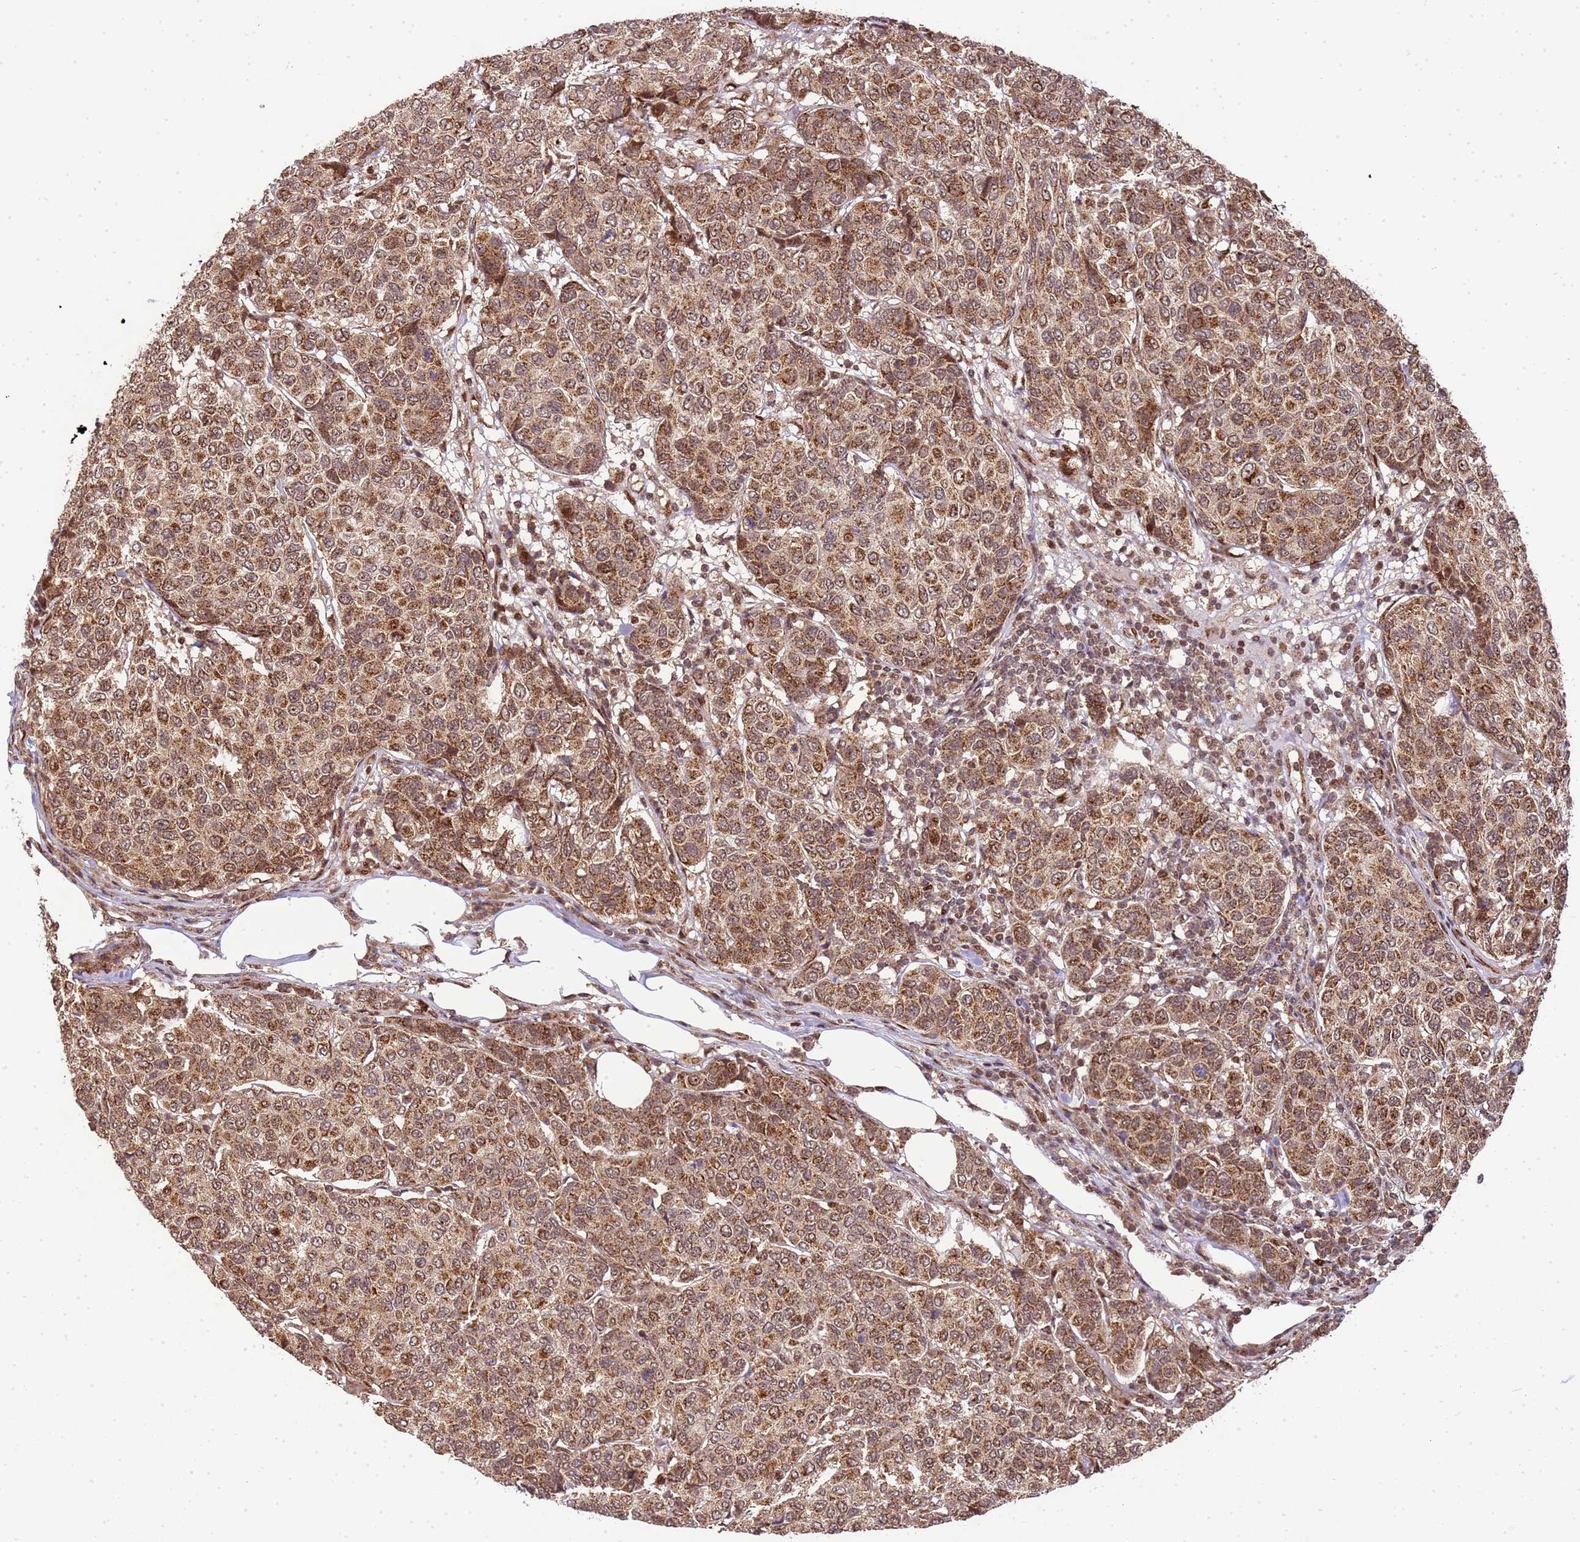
{"staining": {"intensity": "moderate", "quantity": ">75%", "location": "cytoplasmic/membranous"}, "tissue": "breast cancer", "cell_type": "Tumor cells", "image_type": "cancer", "snomed": [{"axis": "morphology", "description": "Duct carcinoma"}, {"axis": "topography", "description": "Breast"}], "caption": "A micrograph of breast cancer stained for a protein demonstrates moderate cytoplasmic/membranous brown staining in tumor cells.", "gene": "PEX14", "patient": {"sex": "female", "age": 55}}